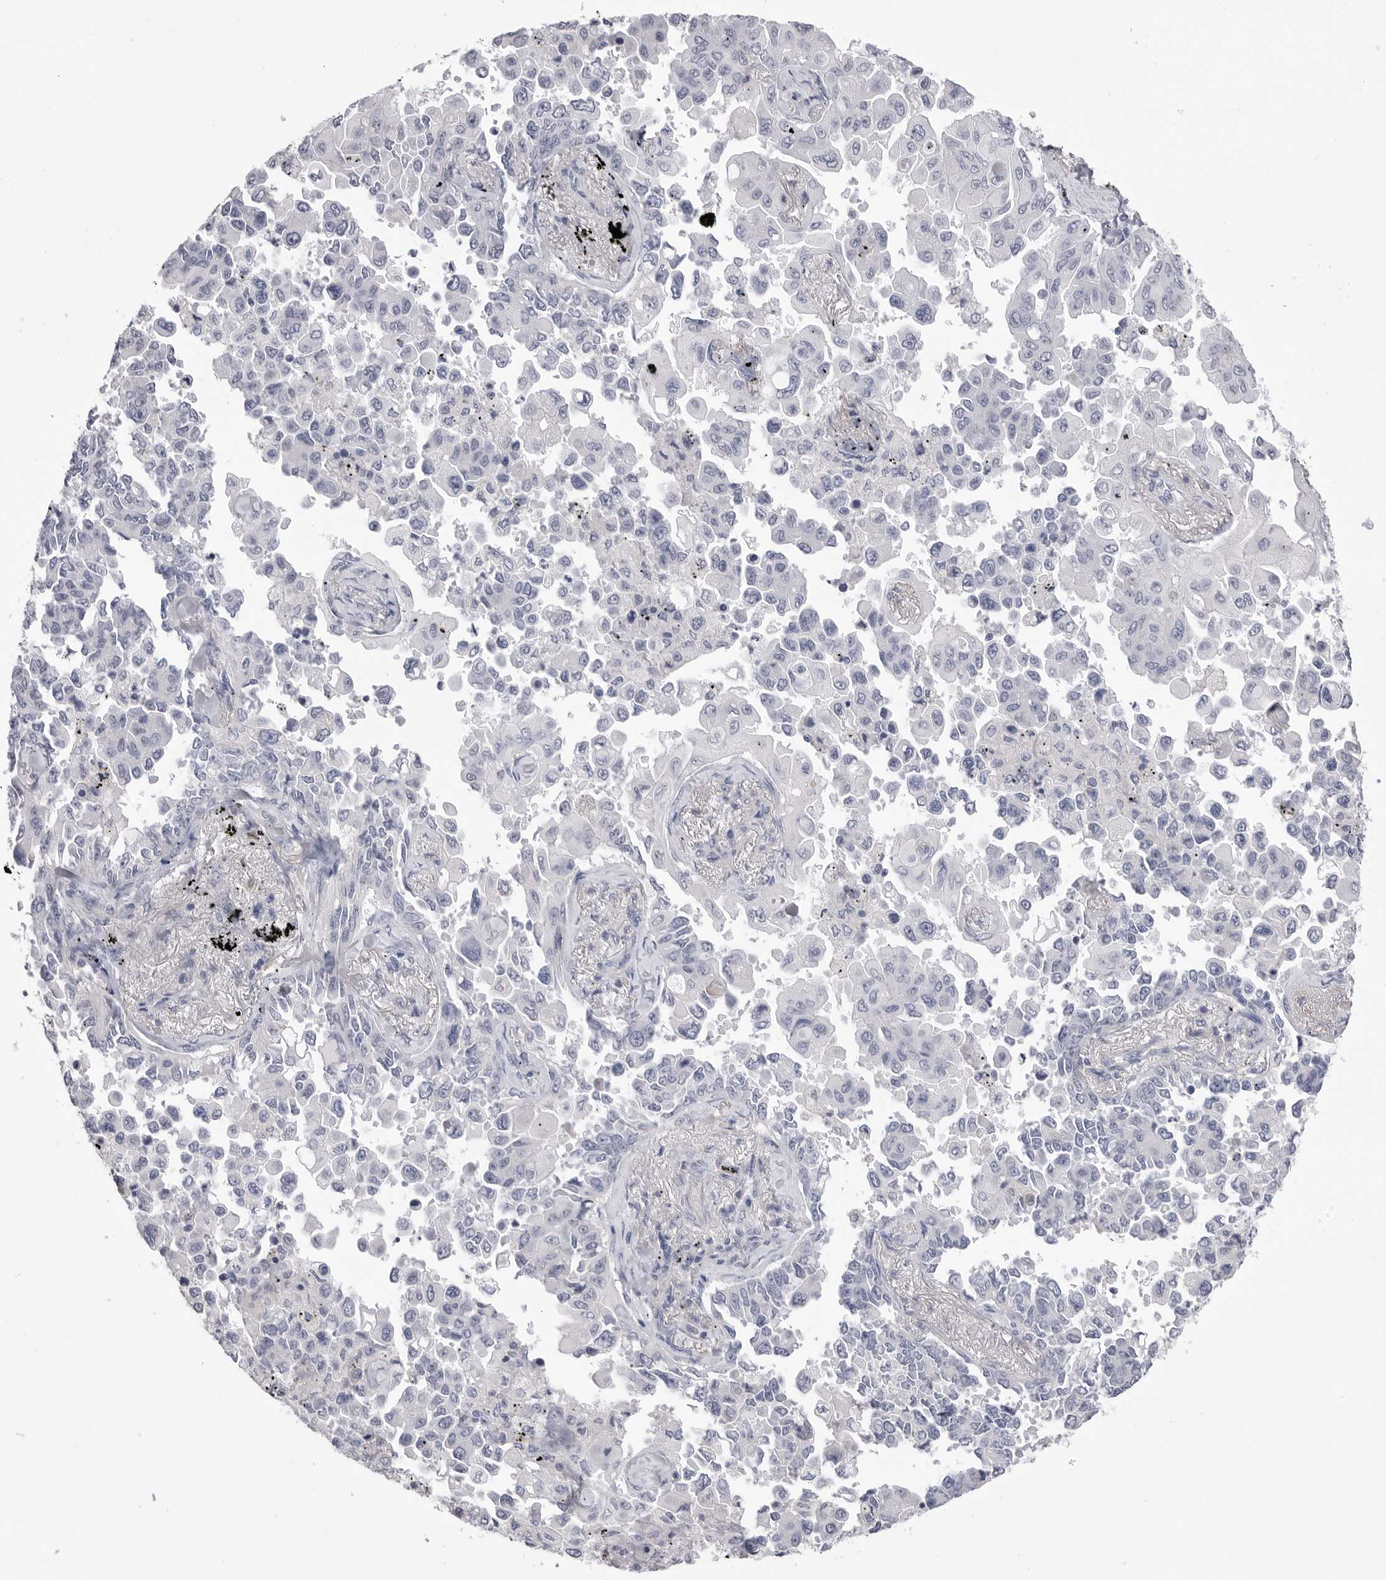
{"staining": {"intensity": "negative", "quantity": "none", "location": "none"}, "tissue": "lung cancer", "cell_type": "Tumor cells", "image_type": "cancer", "snomed": [{"axis": "morphology", "description": "Adenocarcinoma, NOS"}, {"axis": "topography", "description": "Lung"}], "caption": "Tumor cells are negative for protein expression in human lung cancer (adenocarcinoma).", "gene": "DLGAP3", "patient": {"sex": "female", "age": 67}}